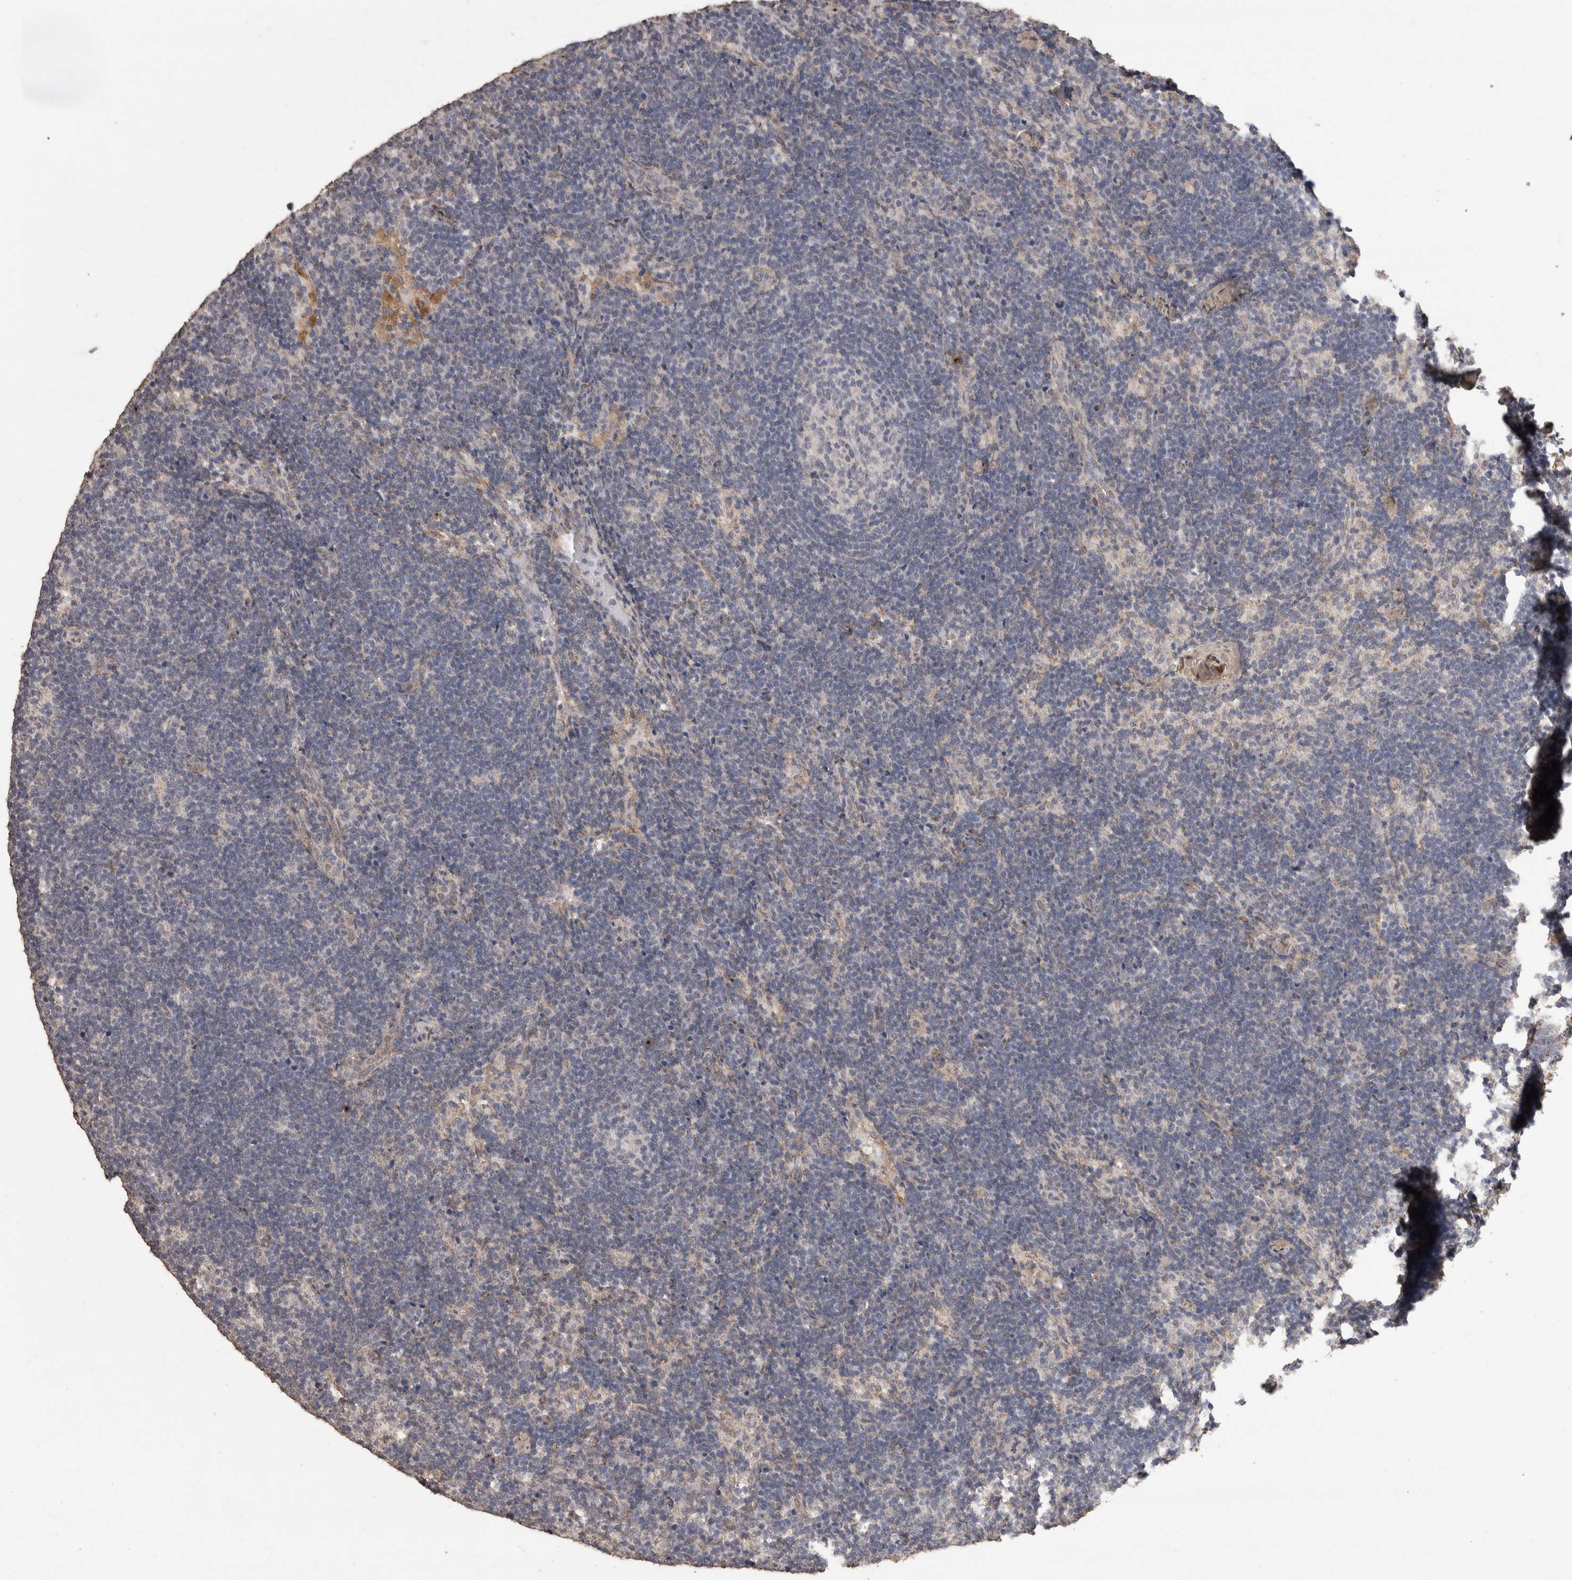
{"staining": {"intensity": "negative", "quantity": "none", "location": "none"}, "tissue": "lymph node", "cell_type": "Germinal center cells", "image_type": "normal", "snomed": [{"axis": "morphology", "description": "Normal tissue, NOS"}, {"axis": "topography", "description": "Lymph node"}], "caption": "Lymph node was stained to show a protein in brown. There is no significant positivity in germinal center cells. (Brightfield microscopy of DAB immunohistochemistry at high magnification).", "gene": "C1QTNF5", "patient": {"sex": "female", "age": 22}}